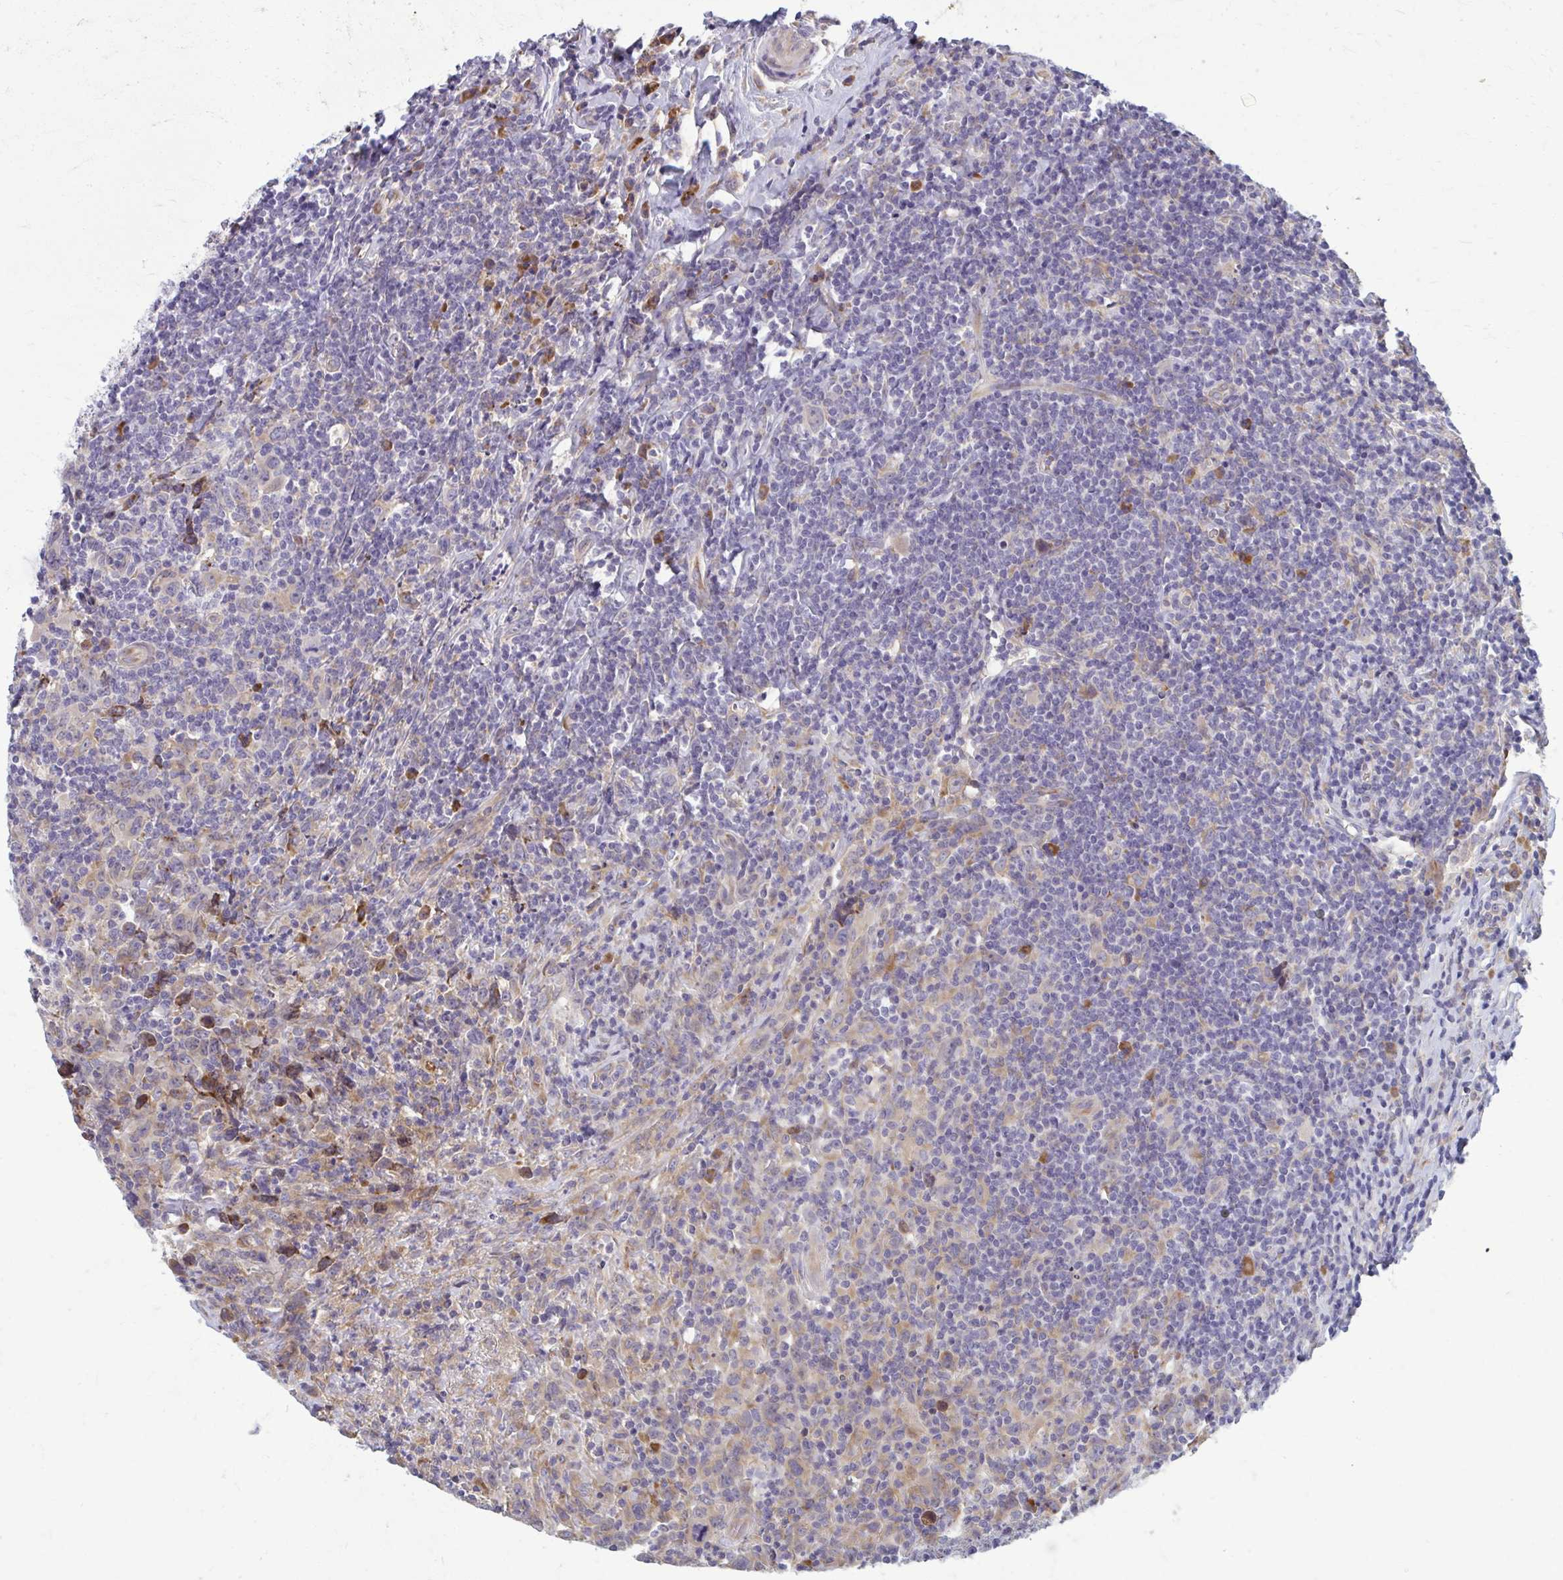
{"staining": {"intensity": "negative", "quantity": "none", "location": "none"}, "tissue": "lymphoma", "cell_type": "Tumor cells", "image_type": "cancer", "snomed": [{"axis": "morphology", "description": "Hodgkin's disease, NOS"}, {"axis": "topography", "description": "Lymph node"}], "caption": "Tumor cells are negative for brown protein staining in Hodgkin's disease.", "gene": "CEMP1", "patient": {"sex": "female", "age": 18}}